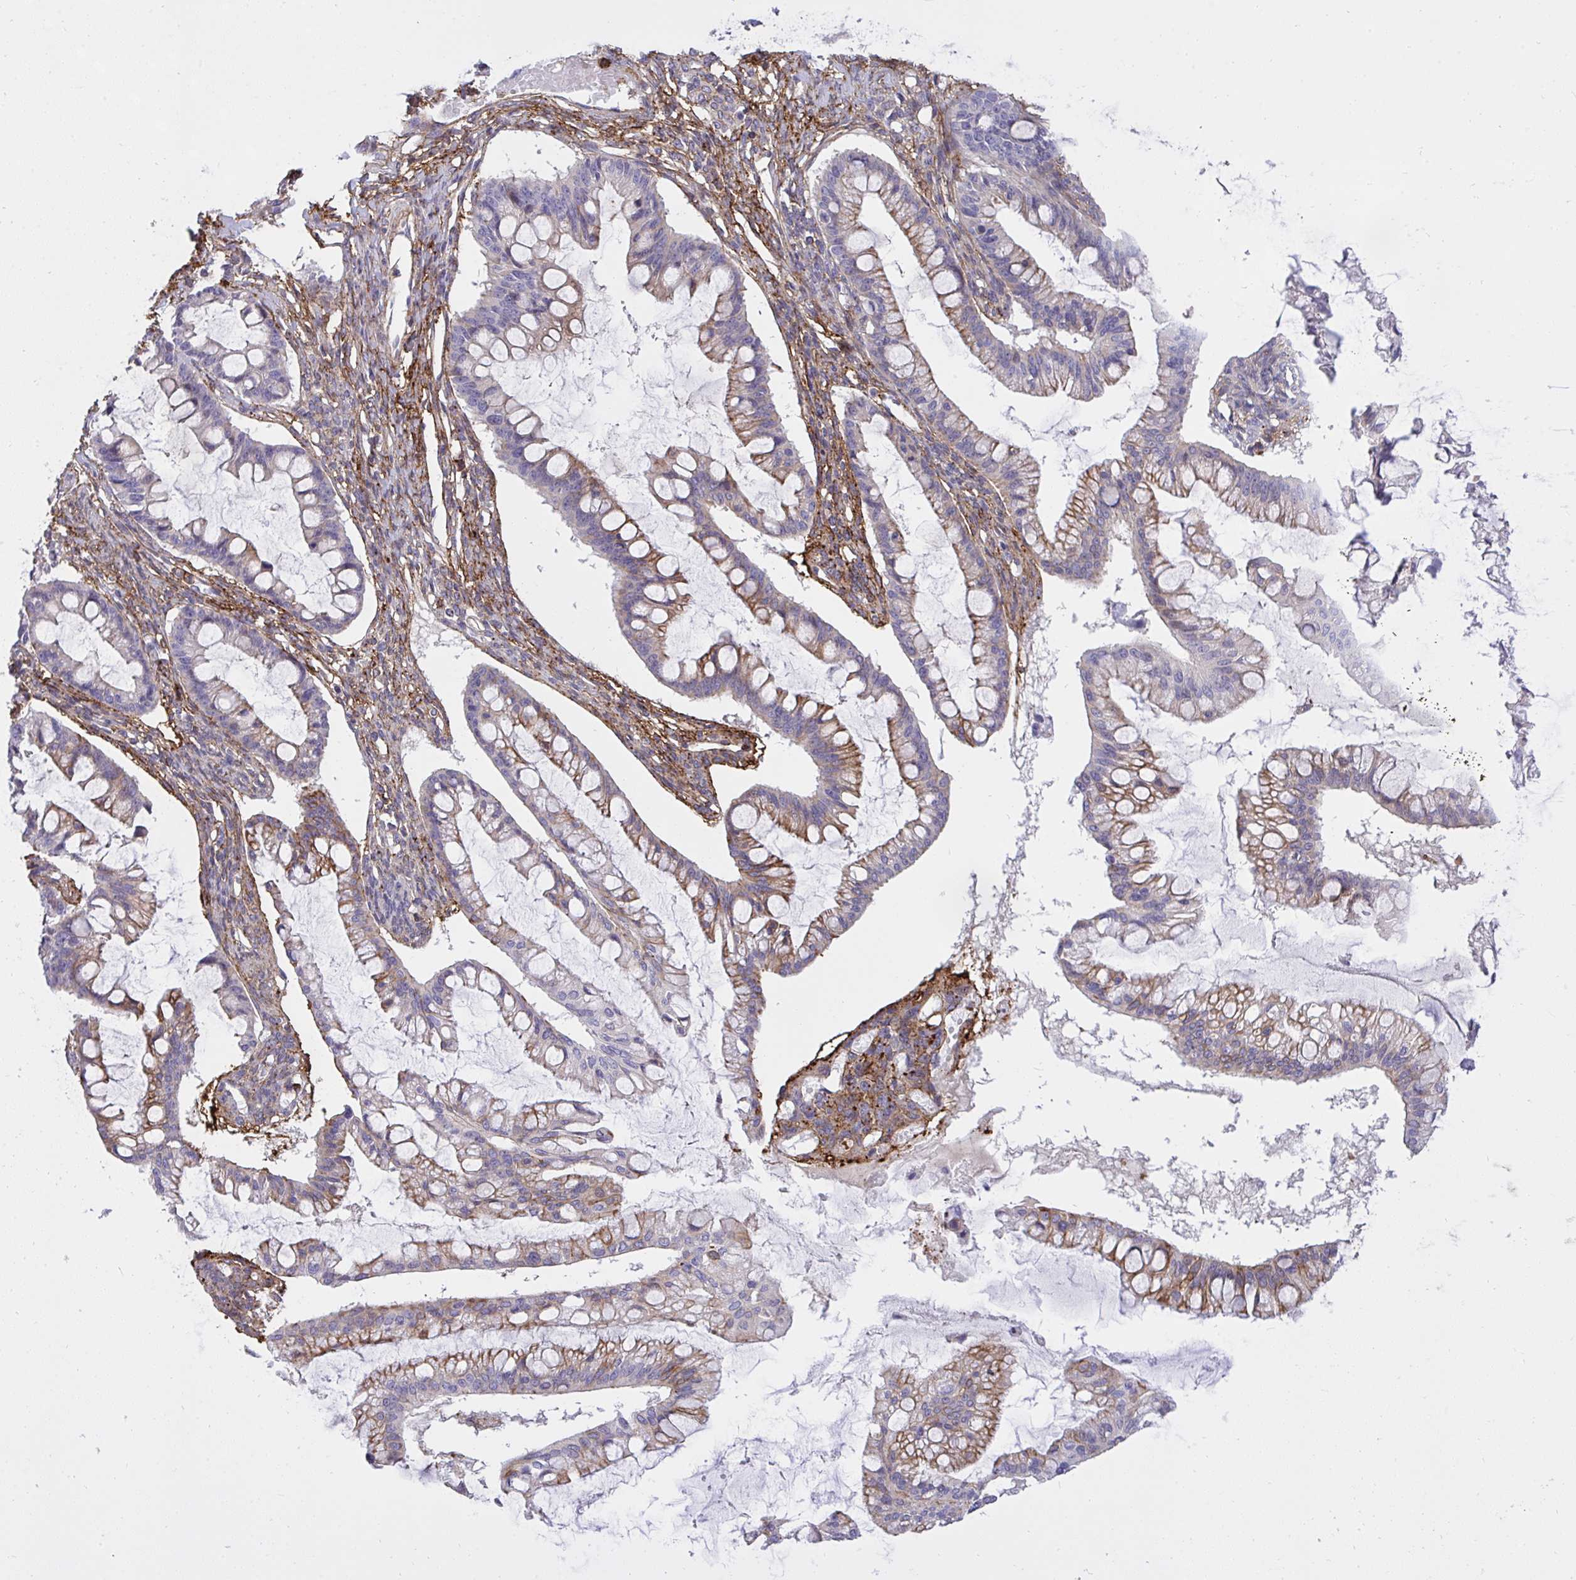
{"staining": {"intensity": "moderate", "quantity": "25%-75%", "location": "cytoplasmic/membranous"}, "tissue": "ovarian cancer", "cell_type": "Tumor cells", "image_type": "cancer", "snomed": [{"axis": "morphology", "description": "Cystadenocarcinoma, mucinous, NOS"}, {"axis": "topography", "description": "Ovary"}], "caption": "Immunohistochemical staining of human ovarian mucinous cystadenocarcinoma demonstrates medium levels of moderate cytoplasmic/membranous protein positivity in approximately 25%-75% of tumor cells.", "gene": "ERI1", "patient": {"sex": "female", "age": 73}}